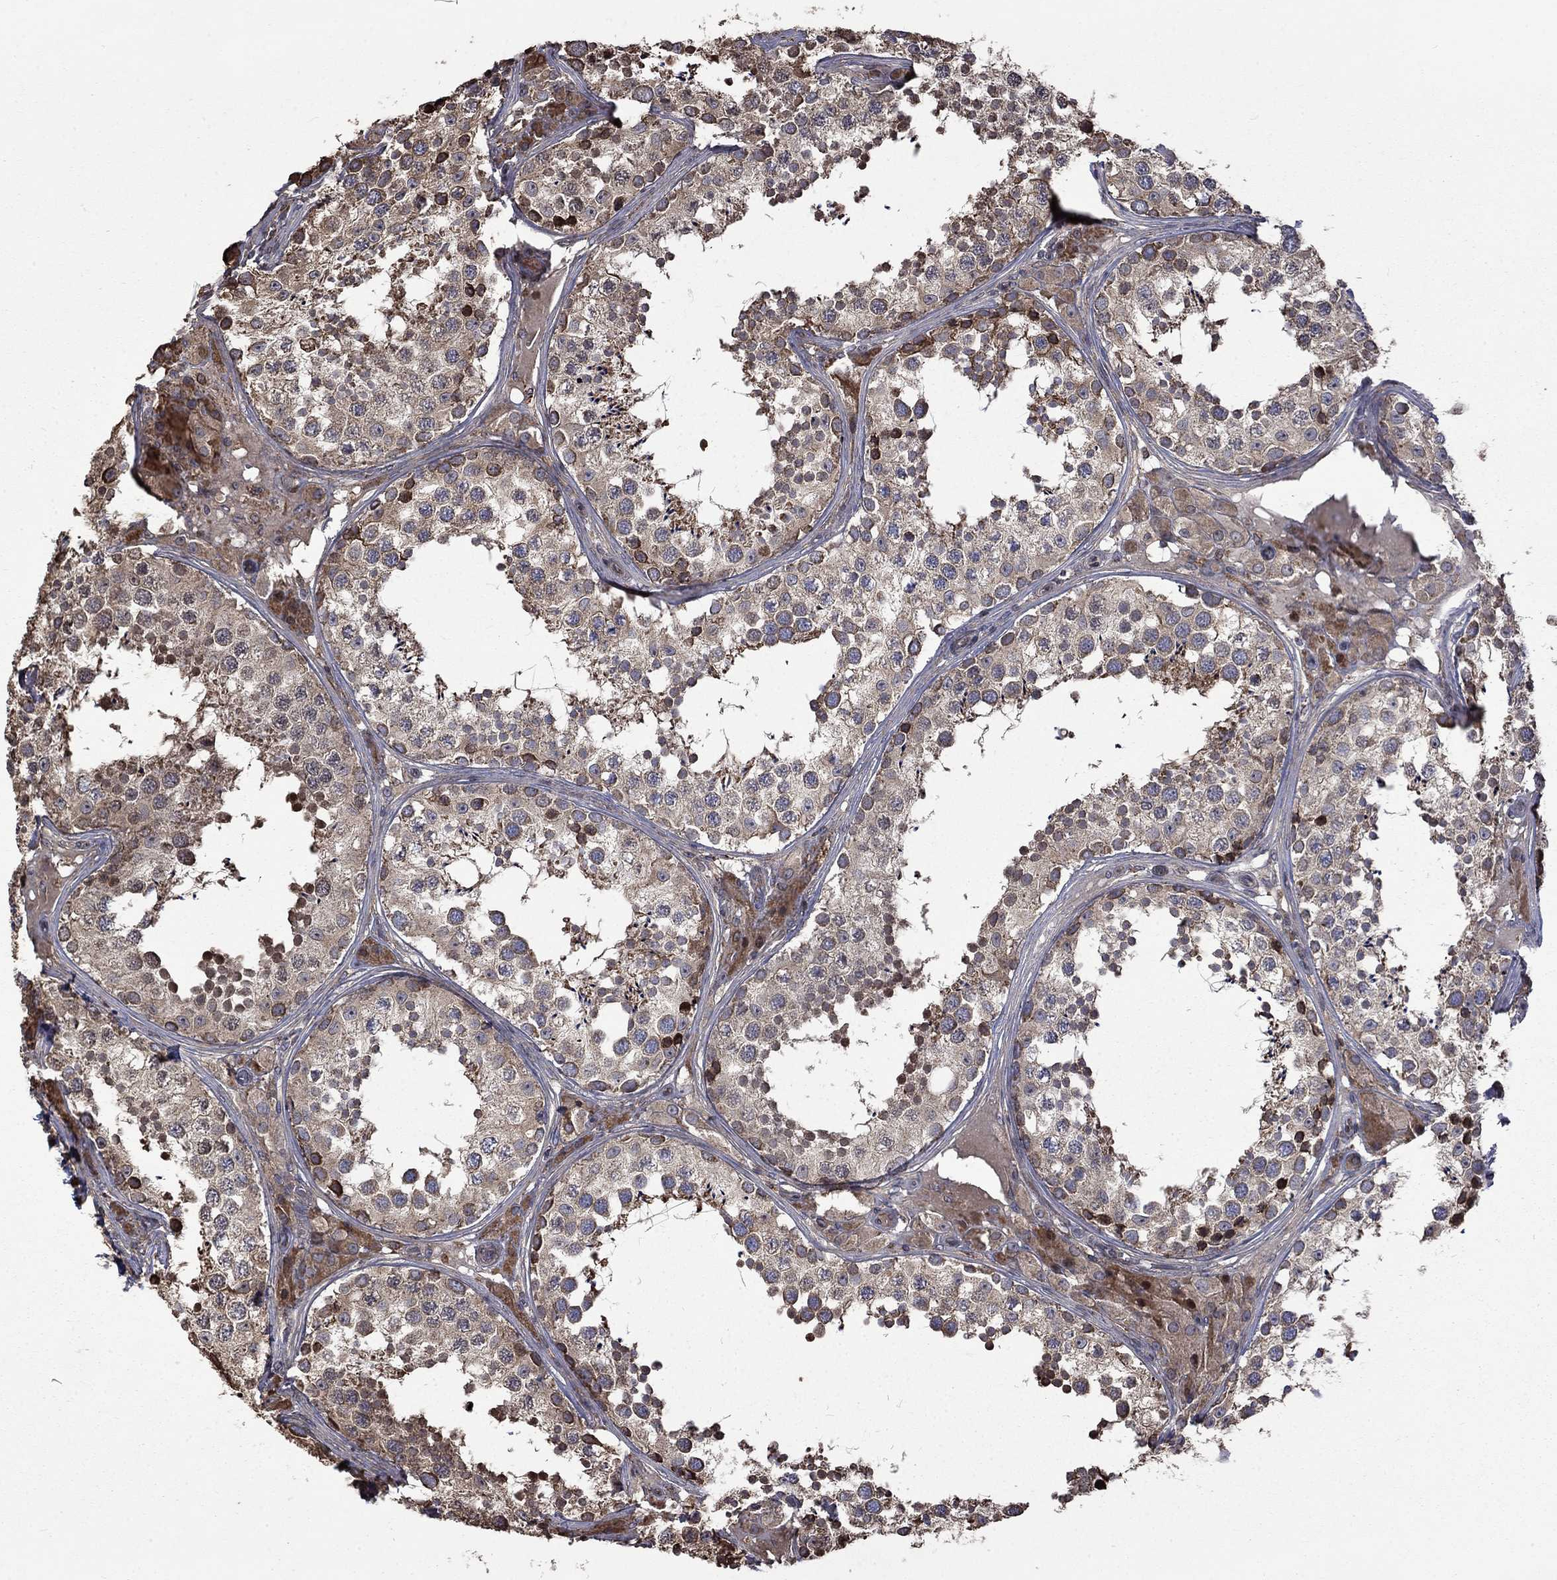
{"staining": {"intensity": "strong", "quantity": "<25%", "location": "cytoplasmic/membranous"}, "tissue": "testis", "cell_type": "Cells in seminiferous ducts", "image_type": "normal", "snomed": [{"axis": "morphology", "description": "Normal tissue, NOS"}, {"axis": "topography", "description": "Testis"}], "caption": "Cells in seminiferous ducts exhibit medium levels of strong cytoplasmic/membranous staining in about <25% of cells in benign testis. The staining was performed using DAB (3,3'-diaminobenzidine) to visualize the protein expression in brown, while the nuclei were stained in blue with hematoxylin (Magnification: 20x).", "gene": "ESRRA", "patient": {"sex": "male", "age": 34}}